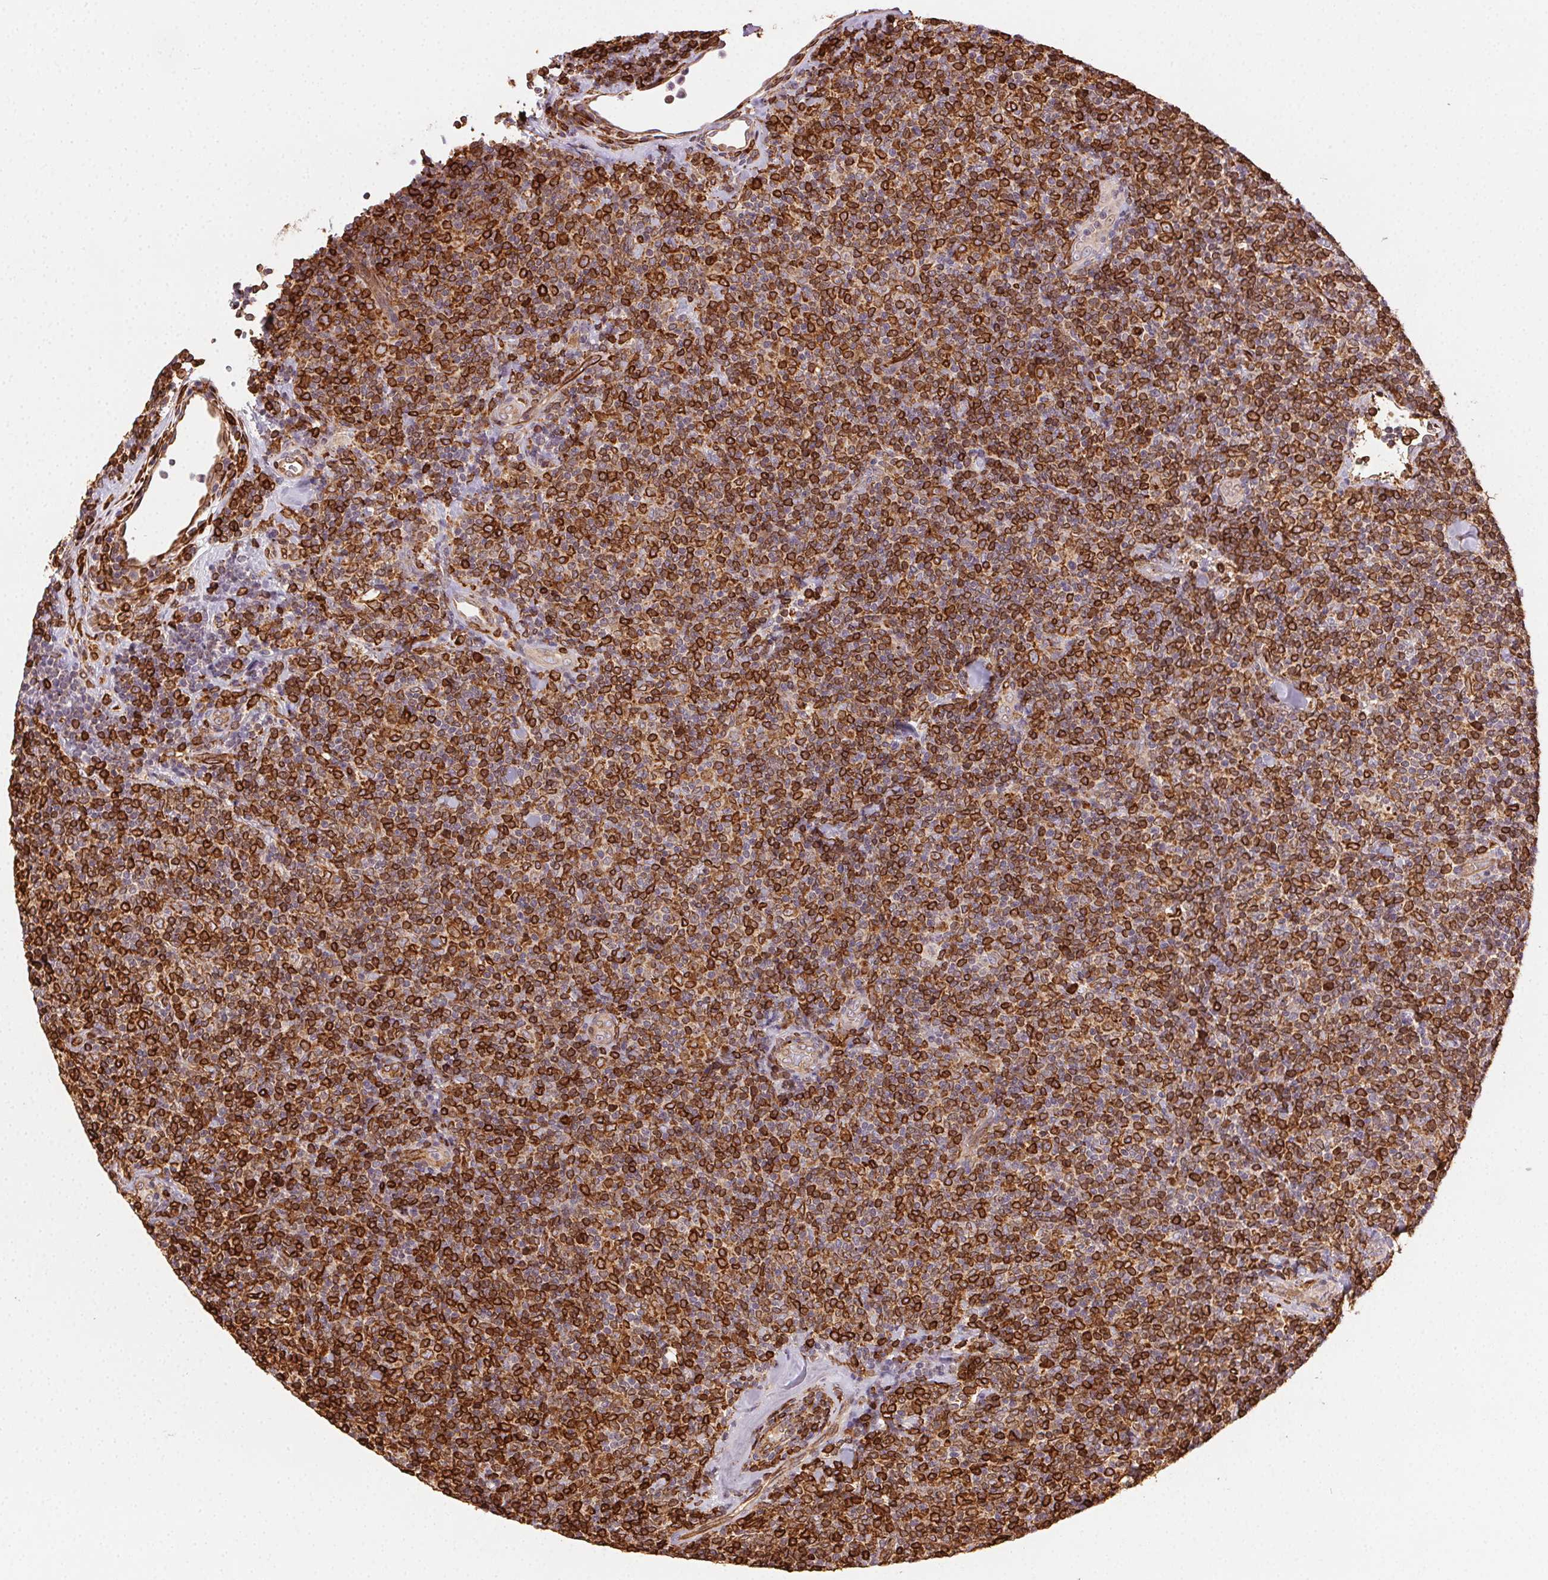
{"staining": {"intensity": "strong", "quantity": "25%-75%", "location": "cytoplasmic/membranous"}, "tissue": "lymphoma", "cell_type": "Tumor cells", "image_type": "cancer", "snomed": [{"axis": "morphology", "description": "Malignant lymphoma, non-Hodgkin's type, Low grade"}, {"axis": "topography", "description": "Lymph node"}], "caption": "Protein staining displays strong cytoplasmic/membranous staining in about 25%-75% of tumor cells in low-grade malignant lymphoma, non-Hodgkin's type.", "gene": "RNASET2", "patient": {"sex": "female", "age": 56}}